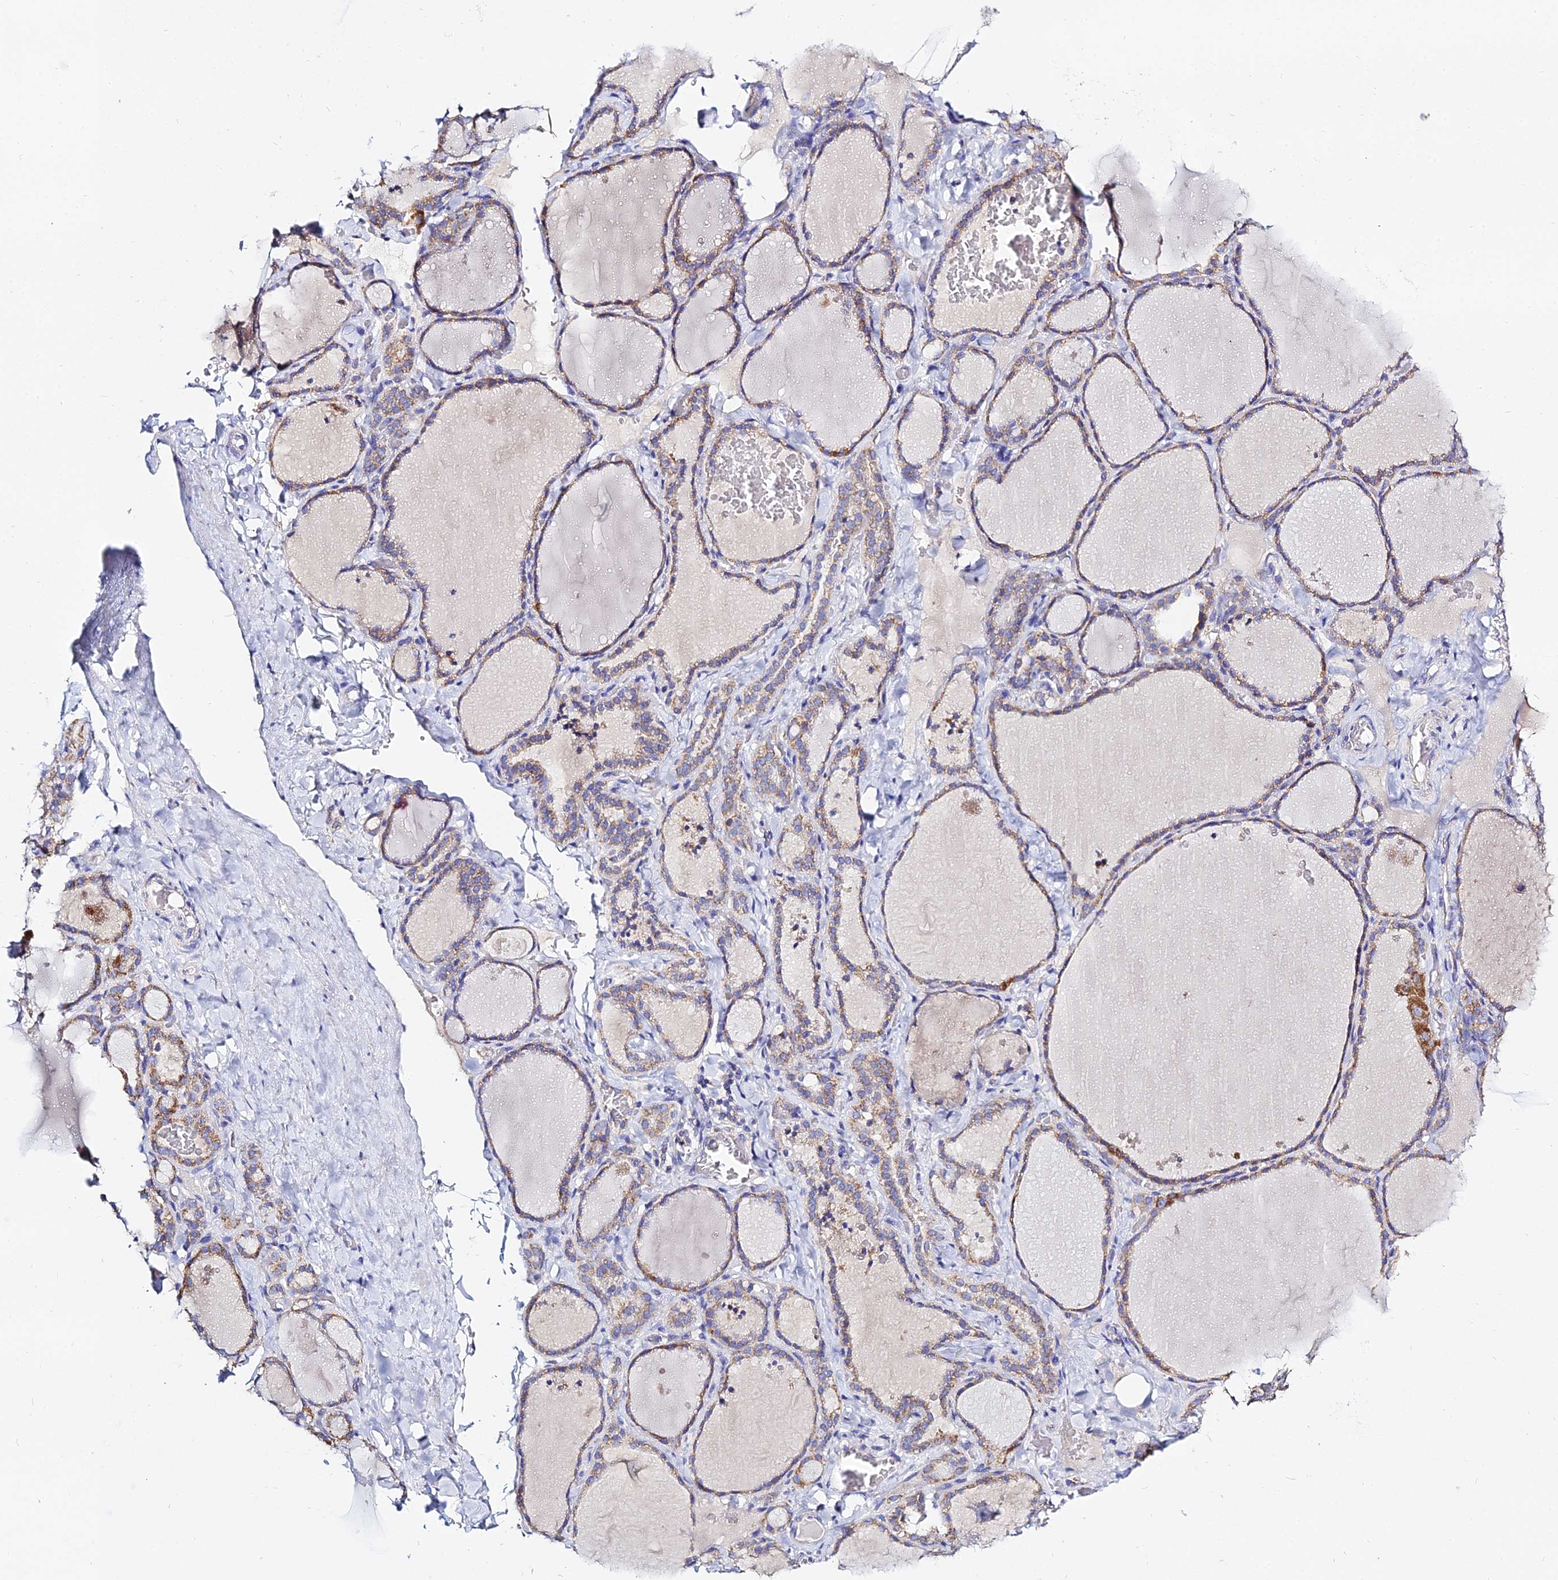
{"staining": {"intensity": "moderate", "quantity": ">75%", "location": "cytoplasmic/membranous"}, "tissue": "thyroid gland", "cell_type": "Glandular cells", "image_type": "normal", "snomed": [{"axis": "morphology", "description": "Normal tissue, NOS"}, {"axis": "topography", "description": "Thyroid gland"}], "caption": "About >75% of glandular cells in normal human thyroid gland display moderate cytoplasmic/membranous protein staining as visualized by brown immunohistochemical staining.", "gene": "TYW5", "patient": {"sex": "female", "age": 22}}